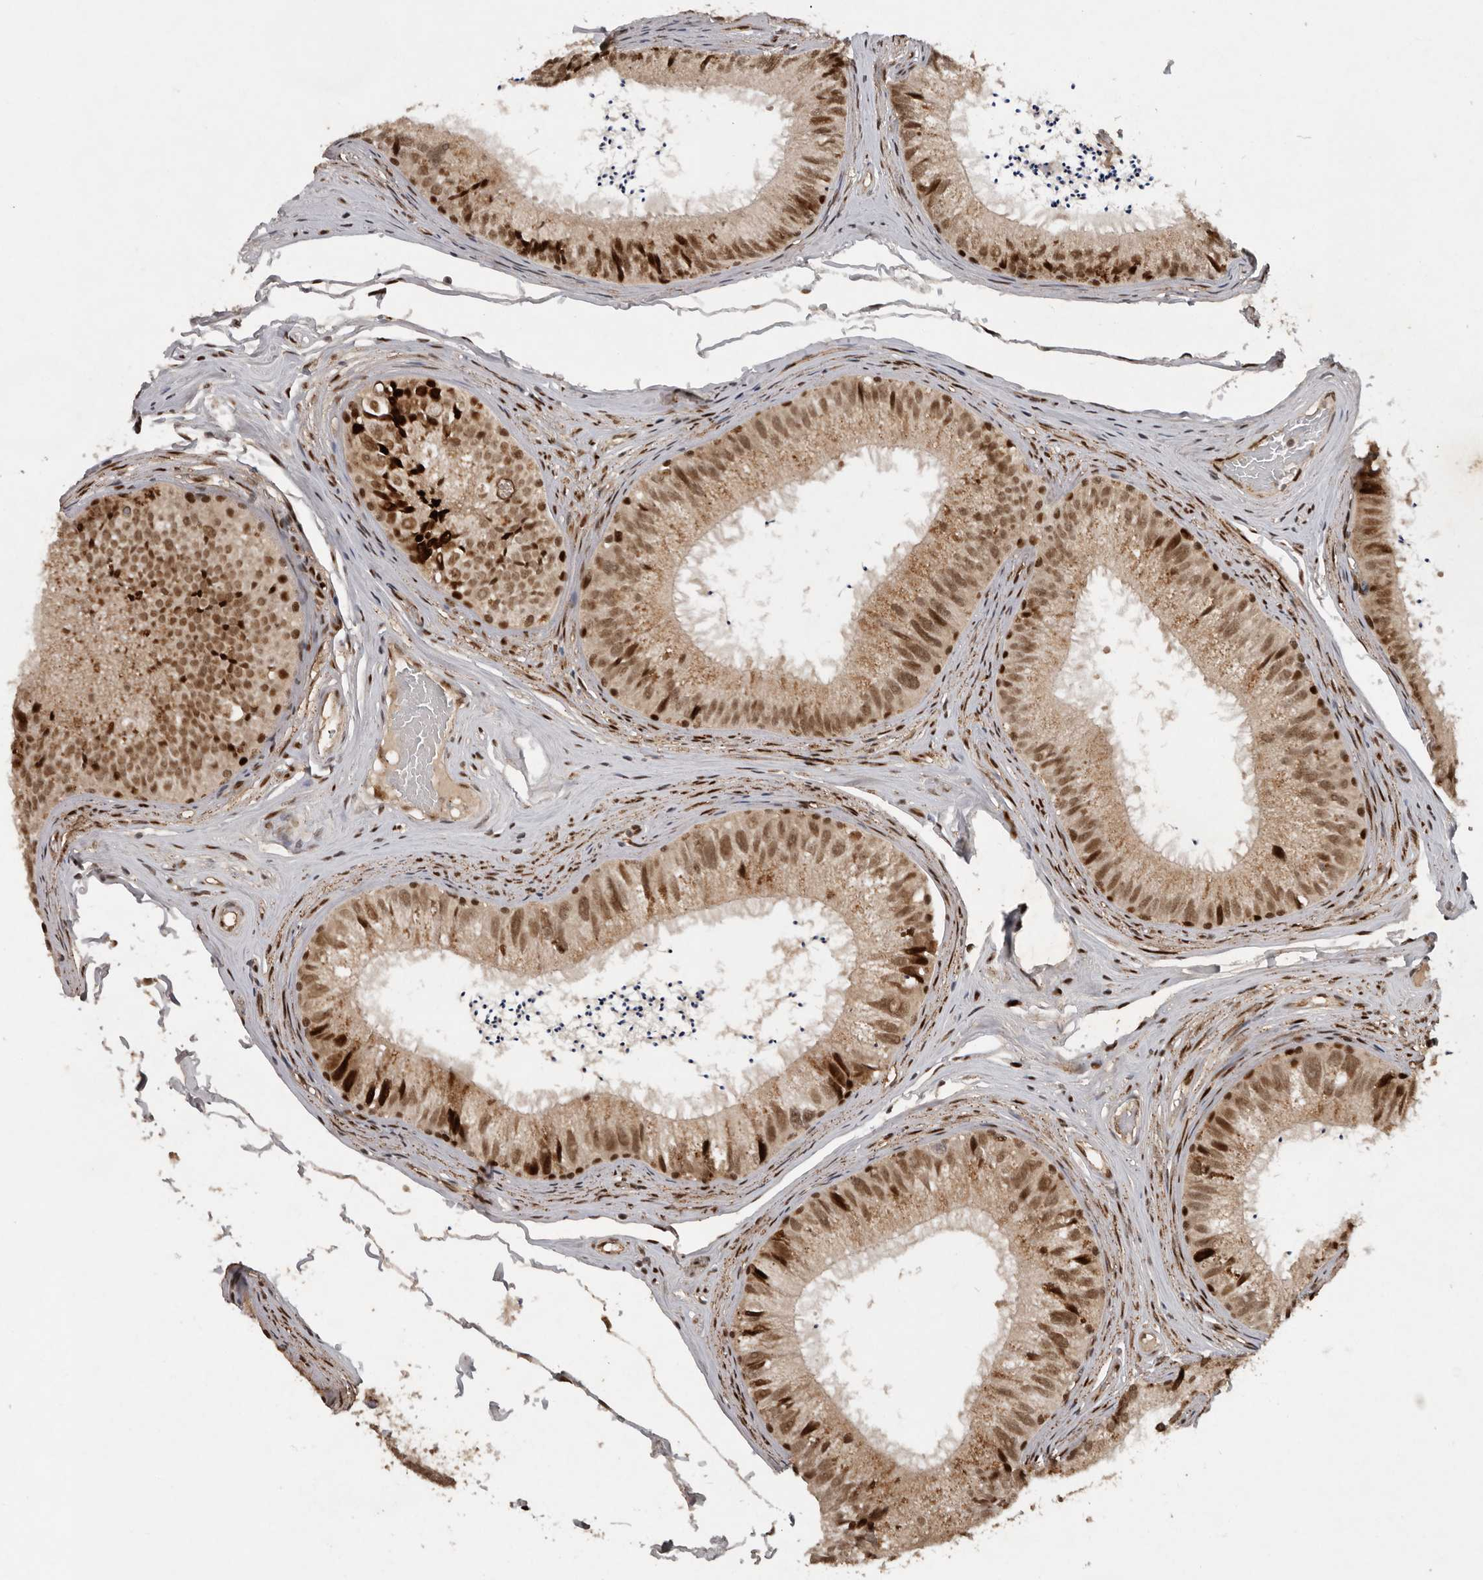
{"staining": {"intensity": "strong", "quantity": "25%-75%", "location": "cytoplasmic/membranous,nuclear"}, "tissue": "epididymis", "cell_type": "Glandular cells", "image_type": "normal", "snomed": [{"axis": "morphology", "description": "Normal tissue, NOS"}, {"axis": "topography", "description": "Epididymis"}], "caption": "Epididymis stained with a brown dye displays strong cytoplasmic/membranous,nuclear positive positivity in approximately 25%-75% of glandular cells.", "gene": "CDC27", "patient": {"sex": "male", "age": 79}}